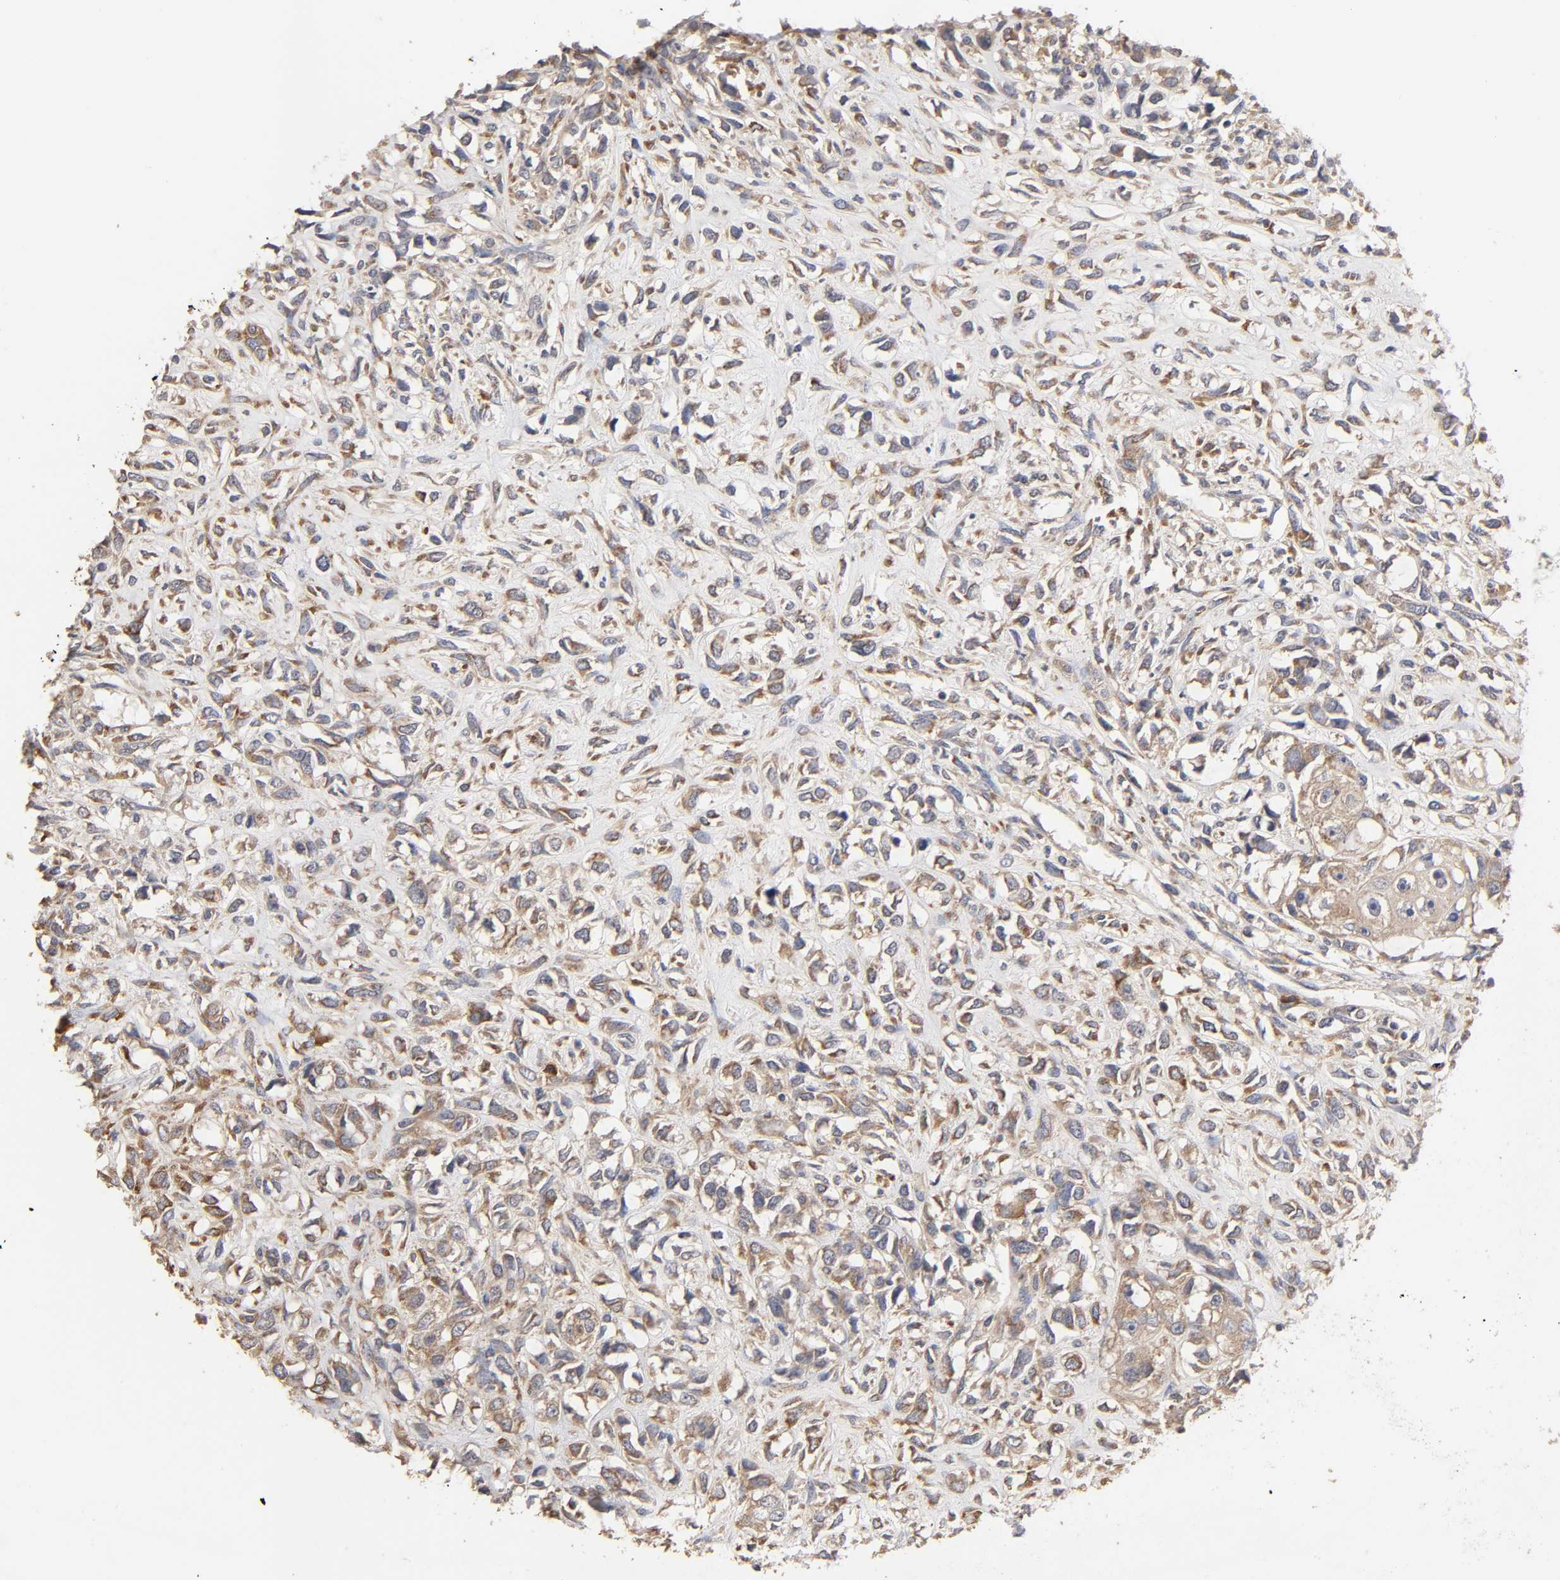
{"staining": {"intensity": "moderate", "quantity": ">75%", "location": "cytoplasmic/membranous"}, "tissue": "head and neck cancer", "cell_type": "Tumor cells", "image_type": "cancer", "snomed": [{"axis": "morphology", "description": "Necrosis, NOS"}, {"axis": "morphology", "description": "Neoplasm, malignant, NOS"}, {"axis": "topography", "description": "Salivary gland"}, {"axis": "topography", "description": "Head-Neck"}], "caption": "About >75% of tumor cells in neoplasm (malignant) (head and neck) demonstrate moderate cytoplasmic/membranous protein positivity as visualized by brown immunohistochemical staining.", "gene": "EIF4G2", "patient": {"sex": "male", "age": 43}}